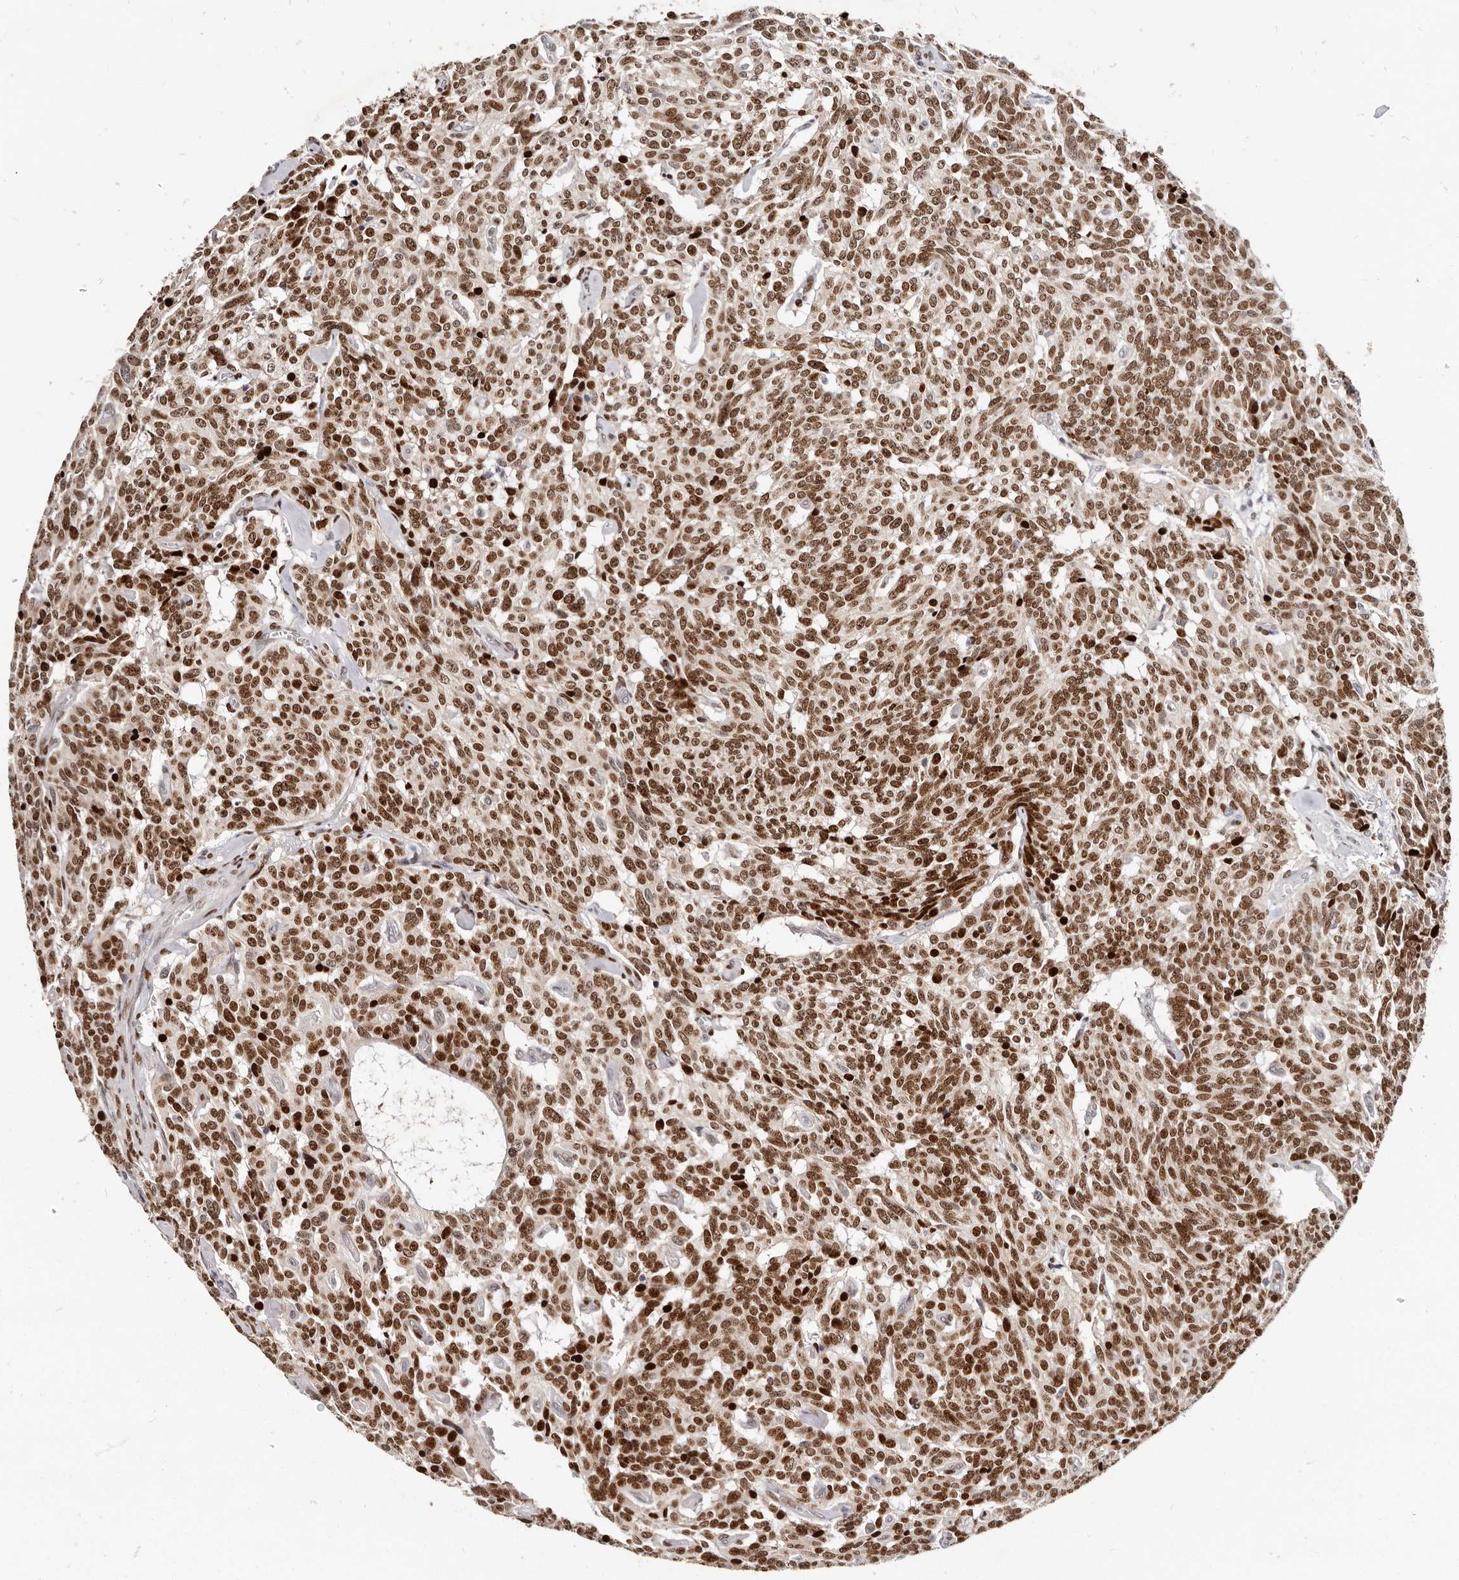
{"staining": {"intensity": "strong", "quantity": ">75%", "location": "nuclear"}, "tissue": "carcinoid", "cell_type": "Tumor cells", "image_type": "cancer", "snomed": [{"axis": "morphology", "description": "Carcinoid, malignant, NOS"}, {"axis": "topography", "description": "Lung"}], "caption": "The photomicrograph demonstrates staining of carcinoid (malignant), revealing strong nuclear protein staining (brown color) within tumor cells.", "gene": "IQGAP3", "patient": {"sex": "female", "age": 46}}